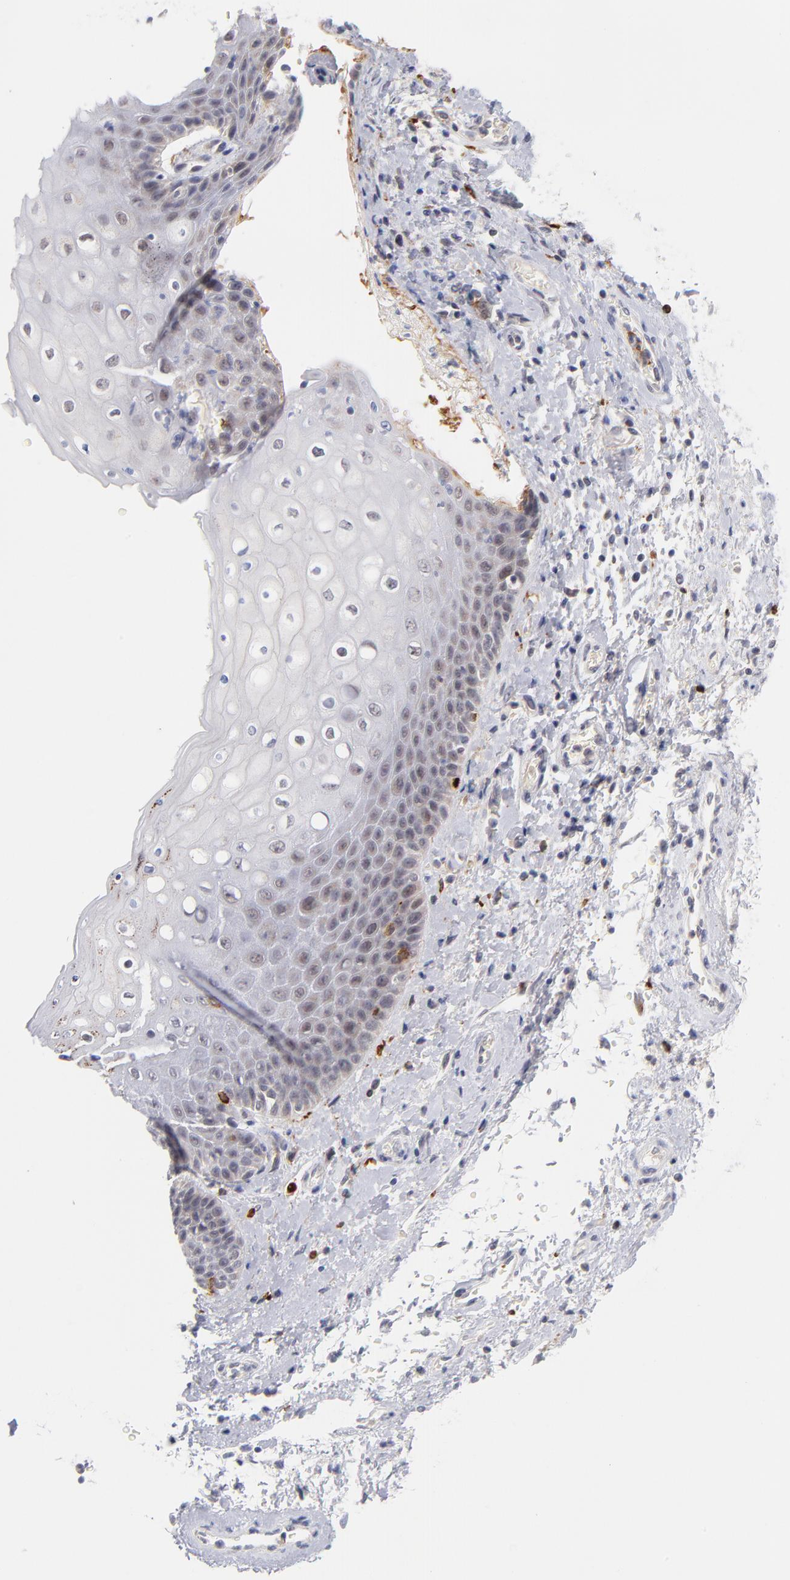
{"staining": {"intensity": "weak", "quantity": "<25%", "location": "nuclear"}, "tissue": "skin", "cell_type": "Epidermal cells", "image_type": "normal", "snomed": [{"axis": "morphology", "description": "Normal tissue, NOS"}, {"axis": "topography", "description": "Anal"}], "caption": "IHC of unremarkable human skin demonstrates no staining in epidermal cells. Nuclei are stained in blue.", "gene": "WSB1", "patient": {"sex": "female", "age": 46}}